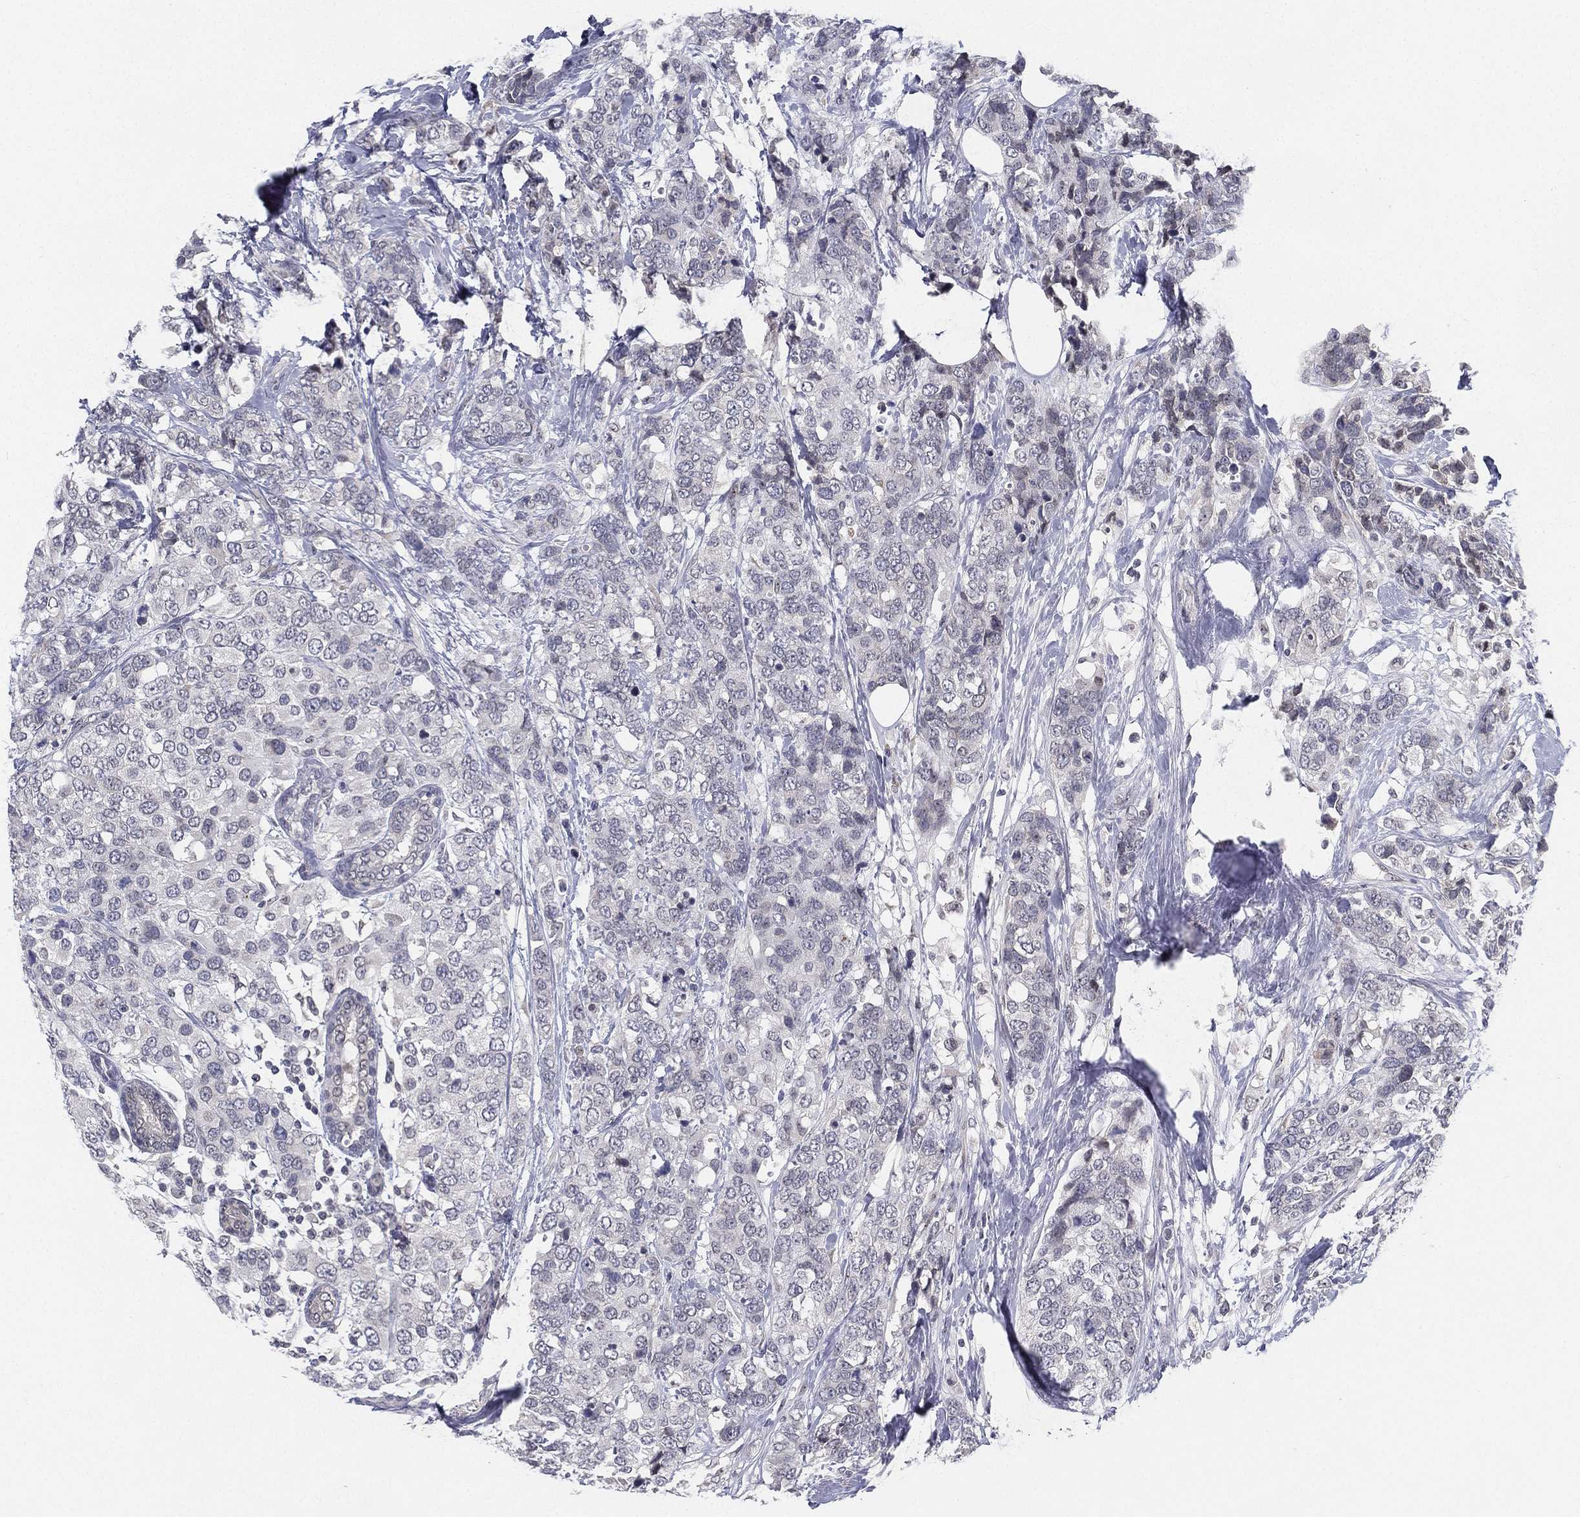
{"staining": {"intensity": "negative", "quantity": "none", "location": "none"}, "tissue": "breast cancer", "cell_type": "Tumor cells", "image_type": "cancer", "snomed": [{"axis": "morphology", "description": "Lobular carcinoma"}, {"axis": "topography", "description": "Breast"}], "caption": "This is an immunohistochemistry histopathology image of breast lobular carcinoma. There is no staining in tumor cells.", "gene": "MS4A8", "patient": {"sex": "female", "age": 59}}